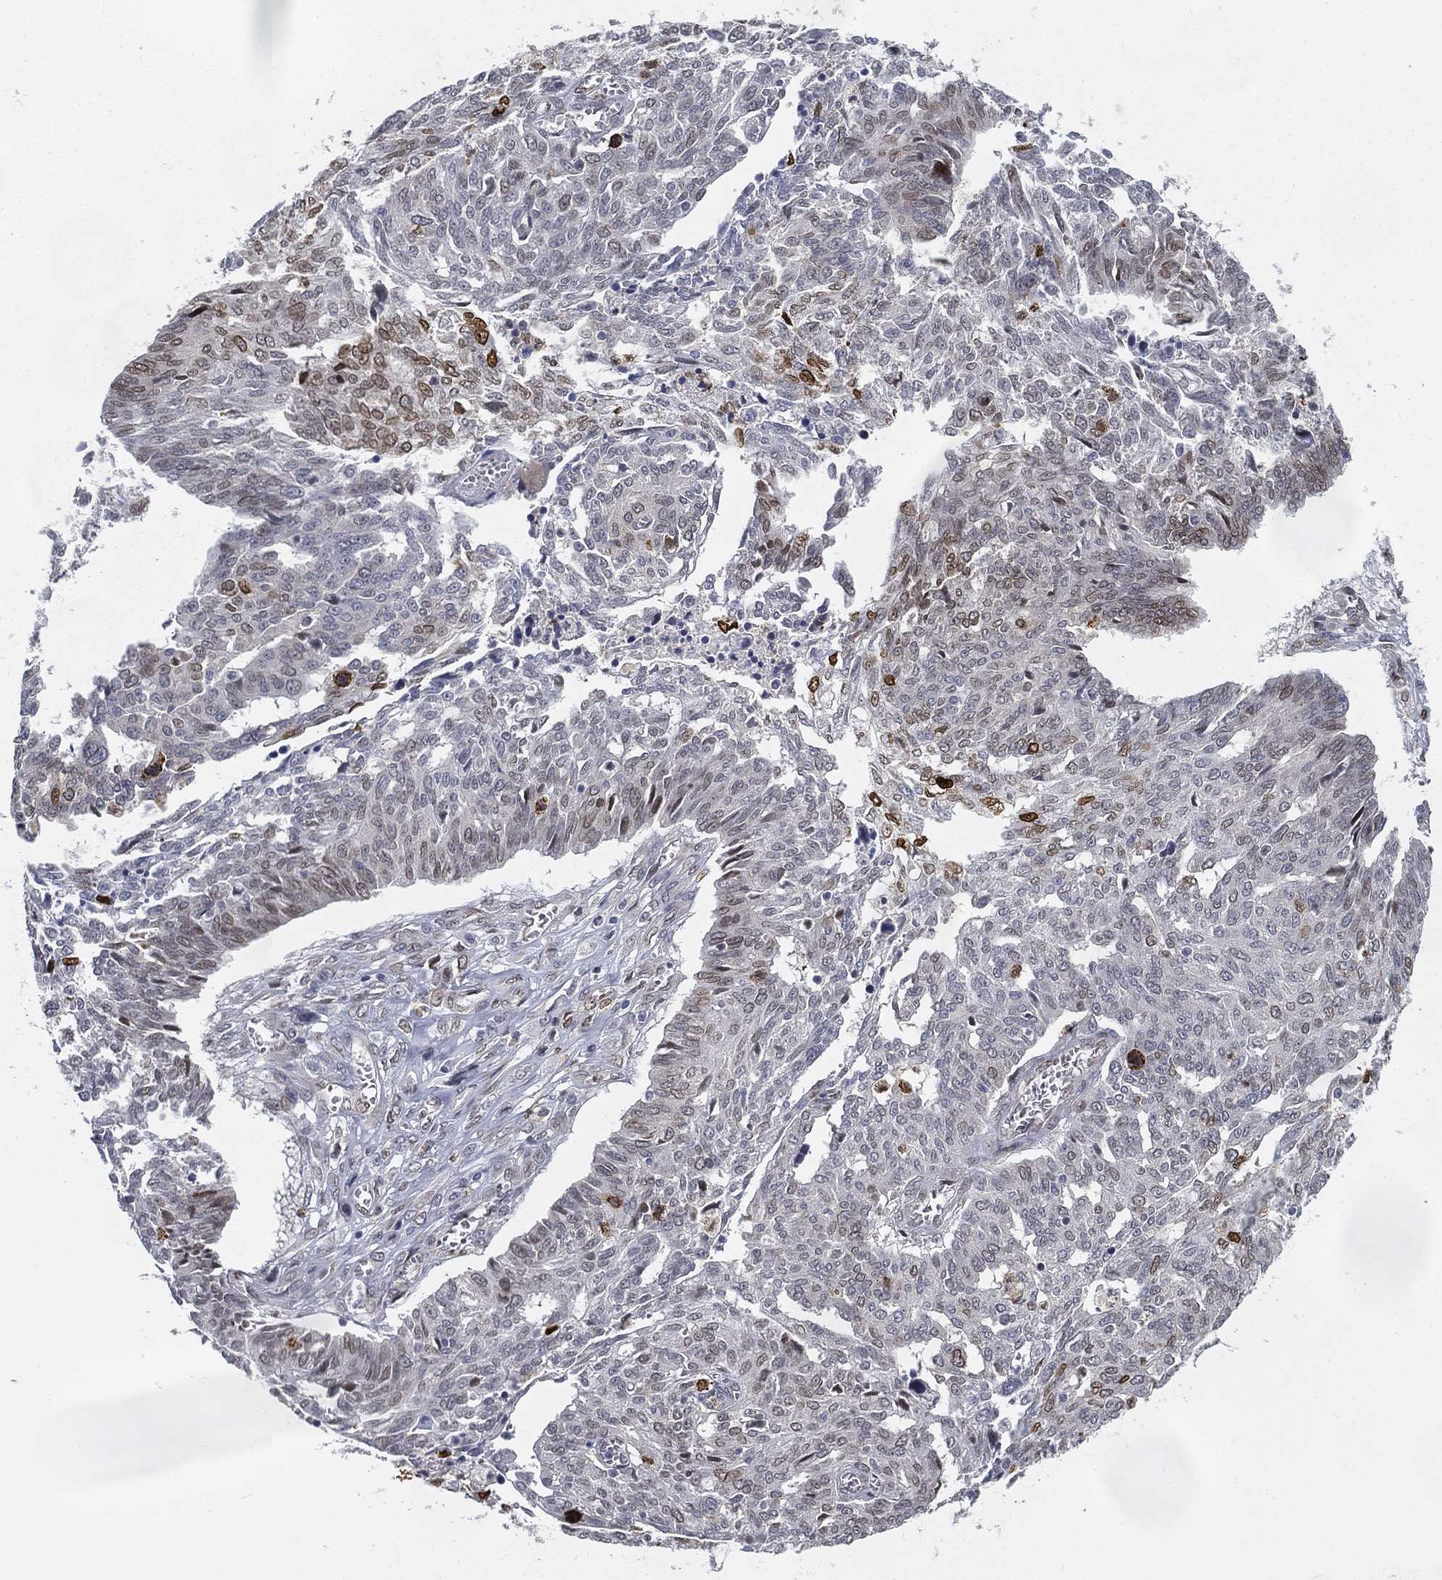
{"staining": {"intensity": "strong", "quantity": "<25%", "location": "nuclear"}, "tissue": "ovarian cancer", "cell_type": "Tumor cells", "image_type": "cancer", "snomed": [{"axis": "morphology", "description": "Cystadenocarcinoma, serous, NOS"}, {"axis": "topography", "description": "Ovary"}], "caption": "A photomicrograph showing strong nuclear positivity in approximately <25% of tumor cells in ovarian cancer, as visualized by brown immunohistochemical staining.", "gene": "LMNB1", "patient": {"sex": "female", "age": 67}}